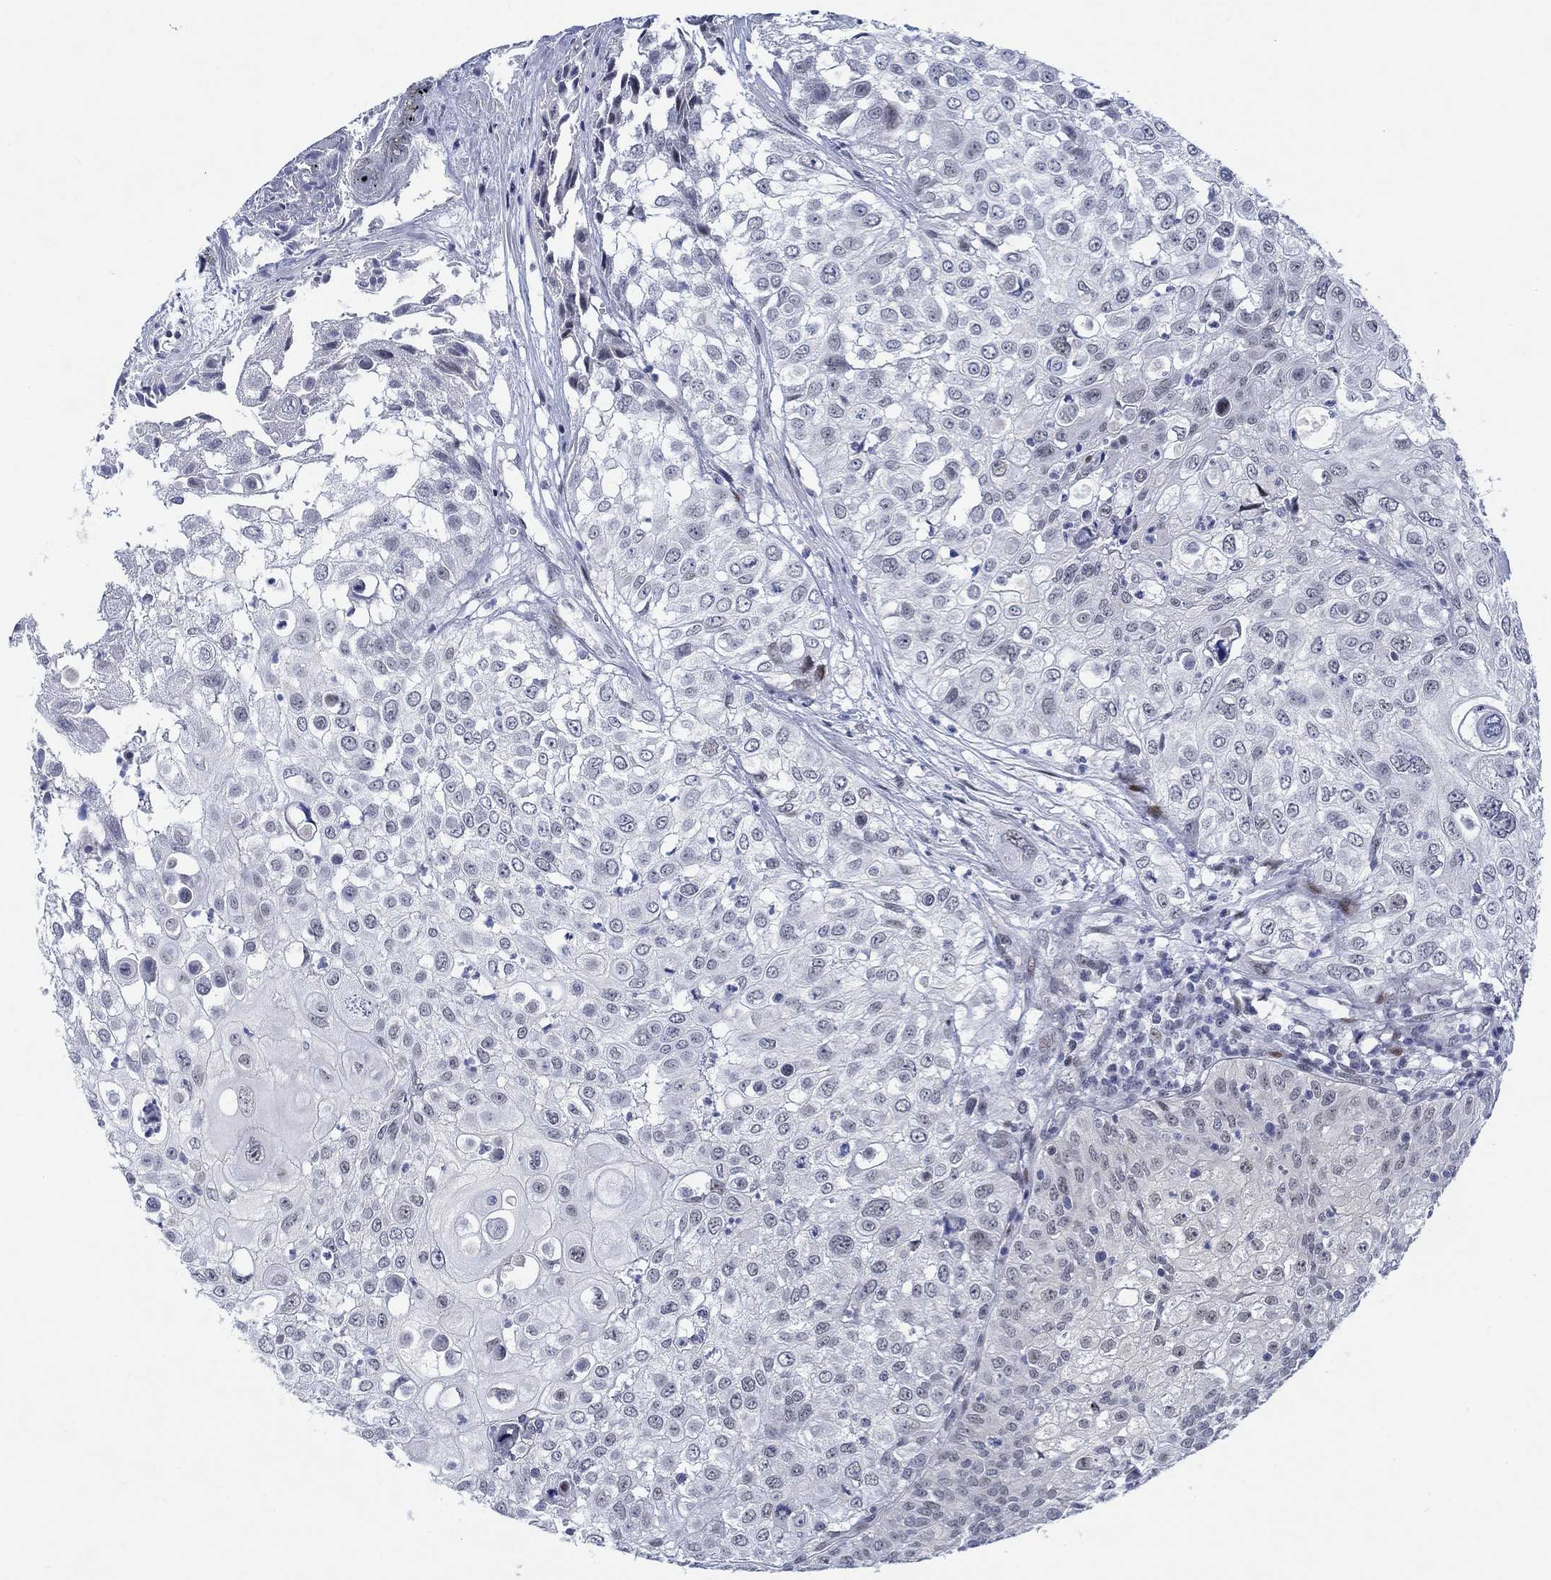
{"staining": {"intensity": "negative", "quantity": "none", "location": "none"}, "tissue": "urothelial cancer", "cell_type": "Tumor cells", "image_type": "cancer", "snomed": [{"axis": "morphology", "description": "Urothelial carcinoma, High grade"}, {"axis": "topography", "description": "Urinary bladder"}], "caption": "Immunohistochemical staining of high-grade urothelial carcinoma reveals no significant expression in tumor cells.", "gene": "NEU3", "patient": {"sex": "female", "age": 79}}